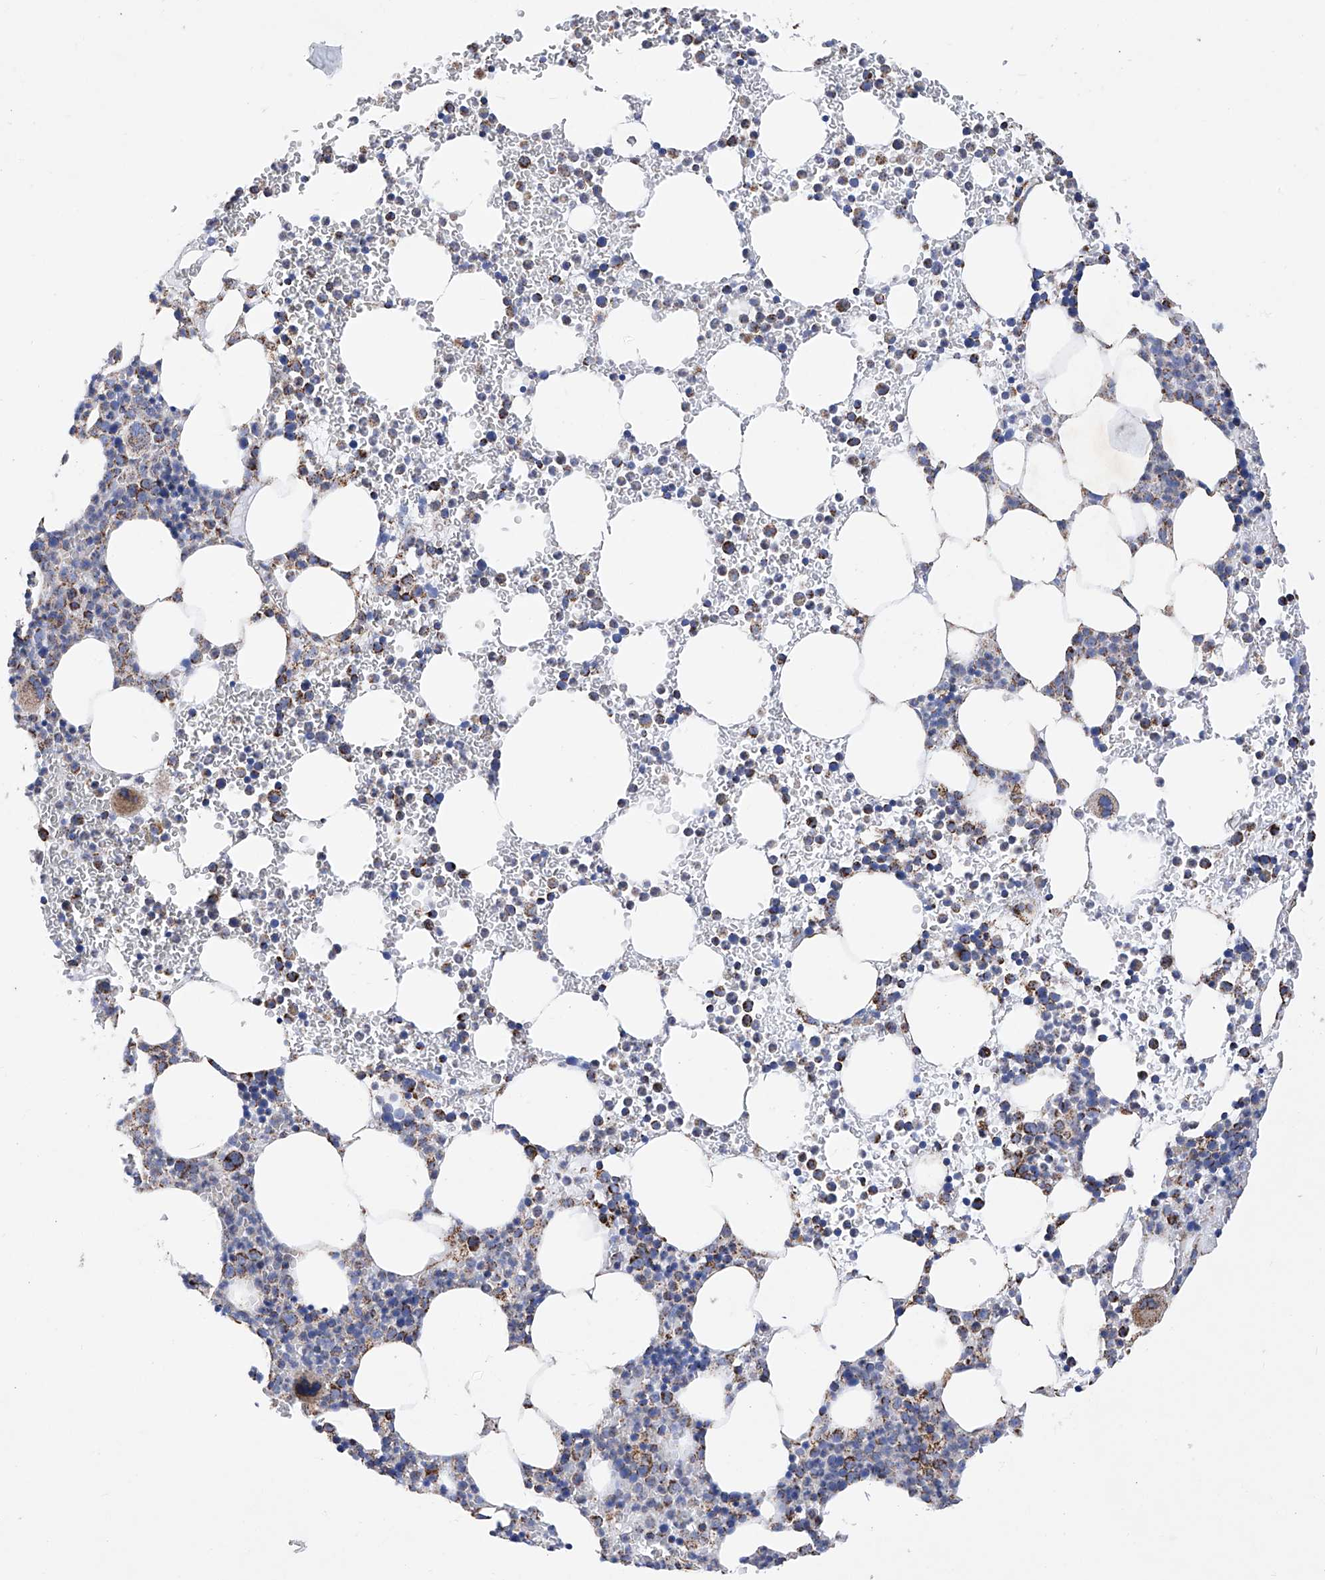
{"staining": {"intensity": "strong", "quantity": "25%-75%", "location": "cytoplasmic/membranous"}, "tissue": "bone marrow", "cell_type": "Hematopoietic cells", "image_type": "normal", "snomed": [{"axis": "morphology", "description": "Normal tissue, NOS"}, {"axis": "topography", "description": "Bone marrow"}], "caption": "Immunohistochemistry (IHC) histopathology image of benign bone marrow: human bone marrow stained using IHC shows high levels of strong protein expression localized specifically in the cytoplasmic/membranous of hematopoietic cells, appearing as a cytoplasmic/membranous brown color.", "gene": "ATP5PF", "patient": {"sex": "female", "age": 78}}